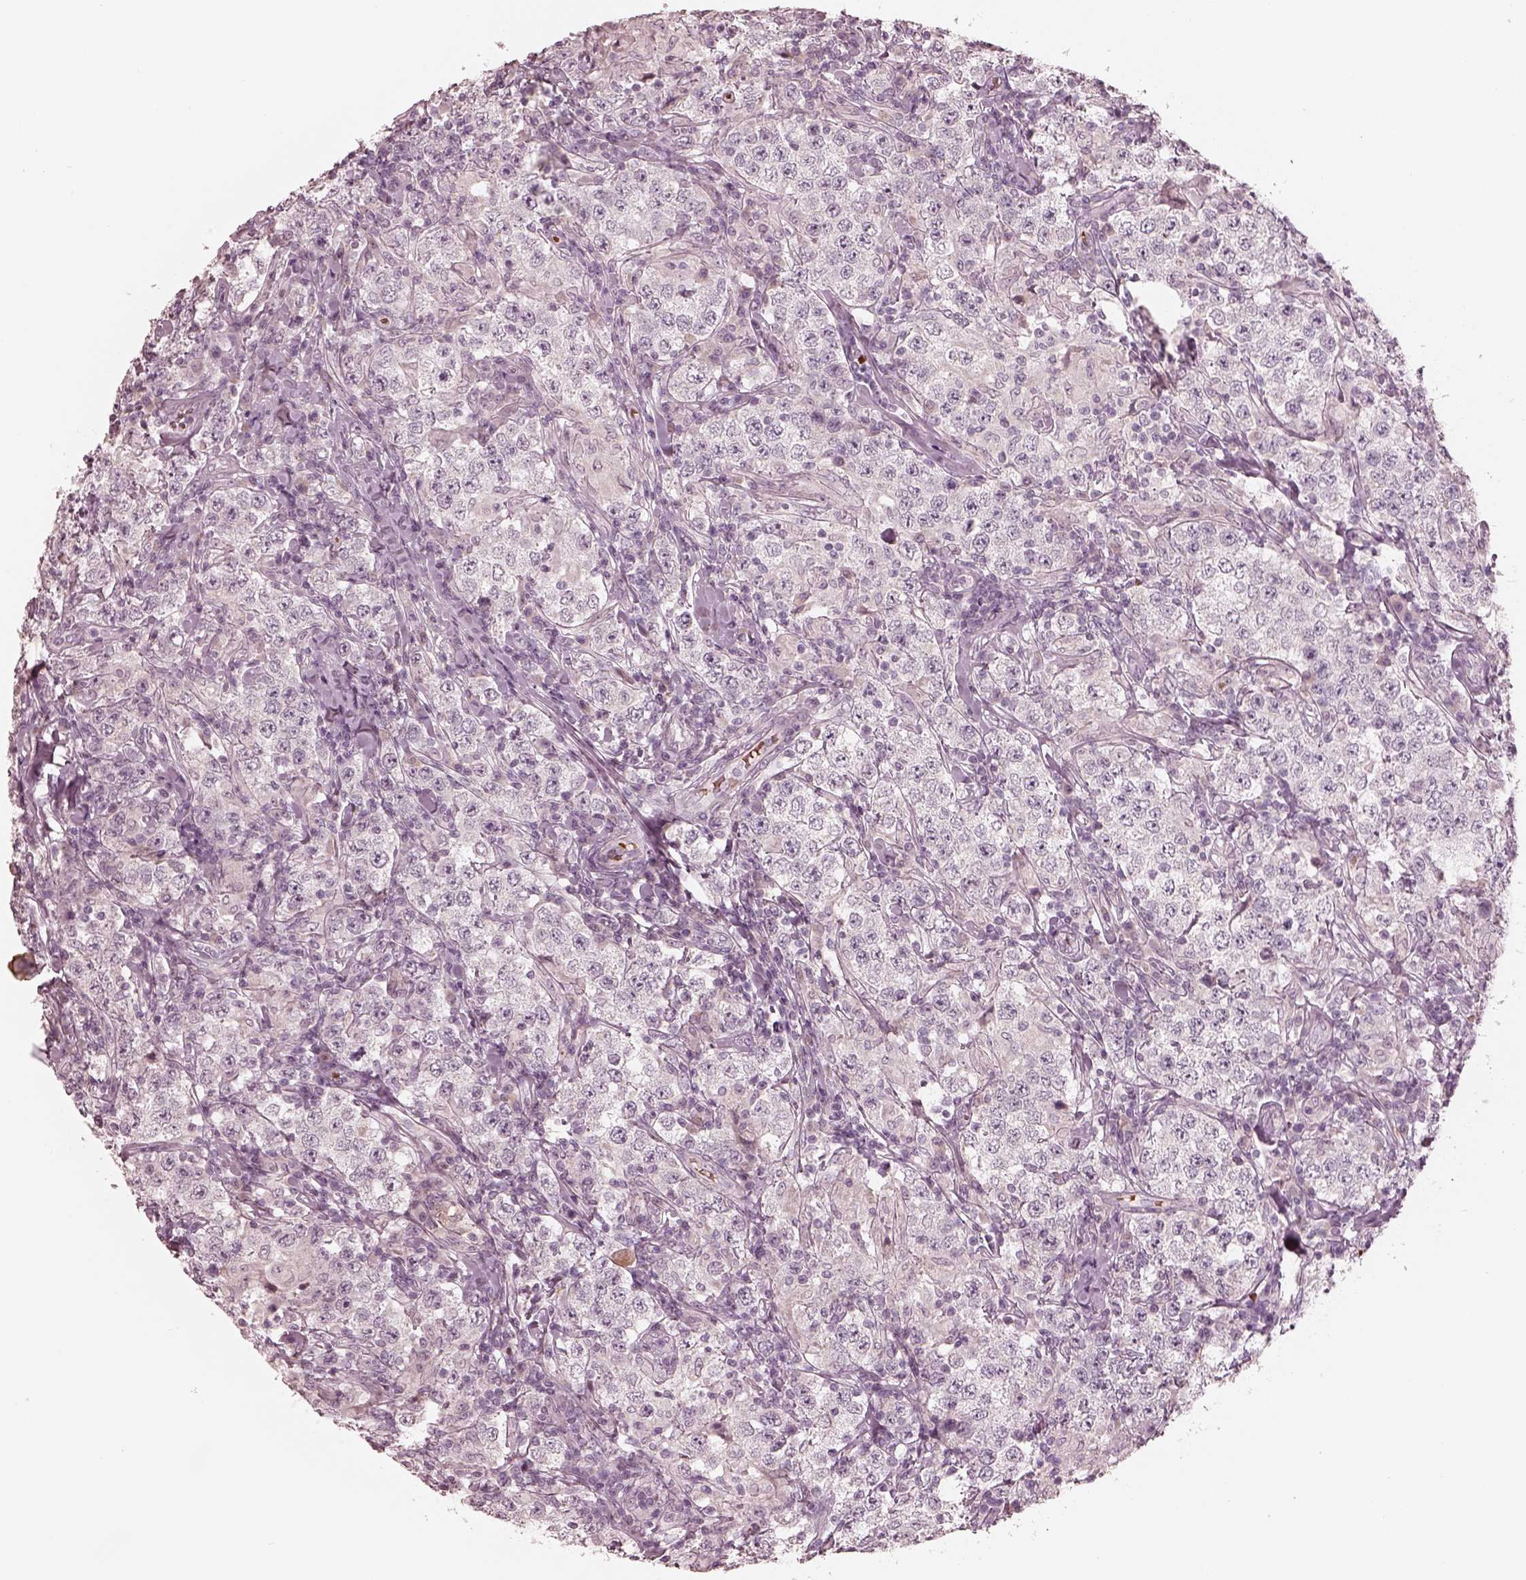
{"staining": {"intensity": "negative", "quantity": "none", "location": "none"}, "tissue": "testis cancer", "cell_type": "Tumor cells", "image_type": "cancer", "snomed": [{"axis": "morphology", "description": "Seminoma, NOS"}, {"axis": "morphology", "description": "Carcinoma, Embryonal, NOS"}, {"axis": "topography", "description": "Testis"}], "caption": "Histopathology image shows no protein expression in tumor cells of testis cancer (seminoma) tissue.", "gene": "ANKLE1", "patient": {"sex": "male", "age": 41}}